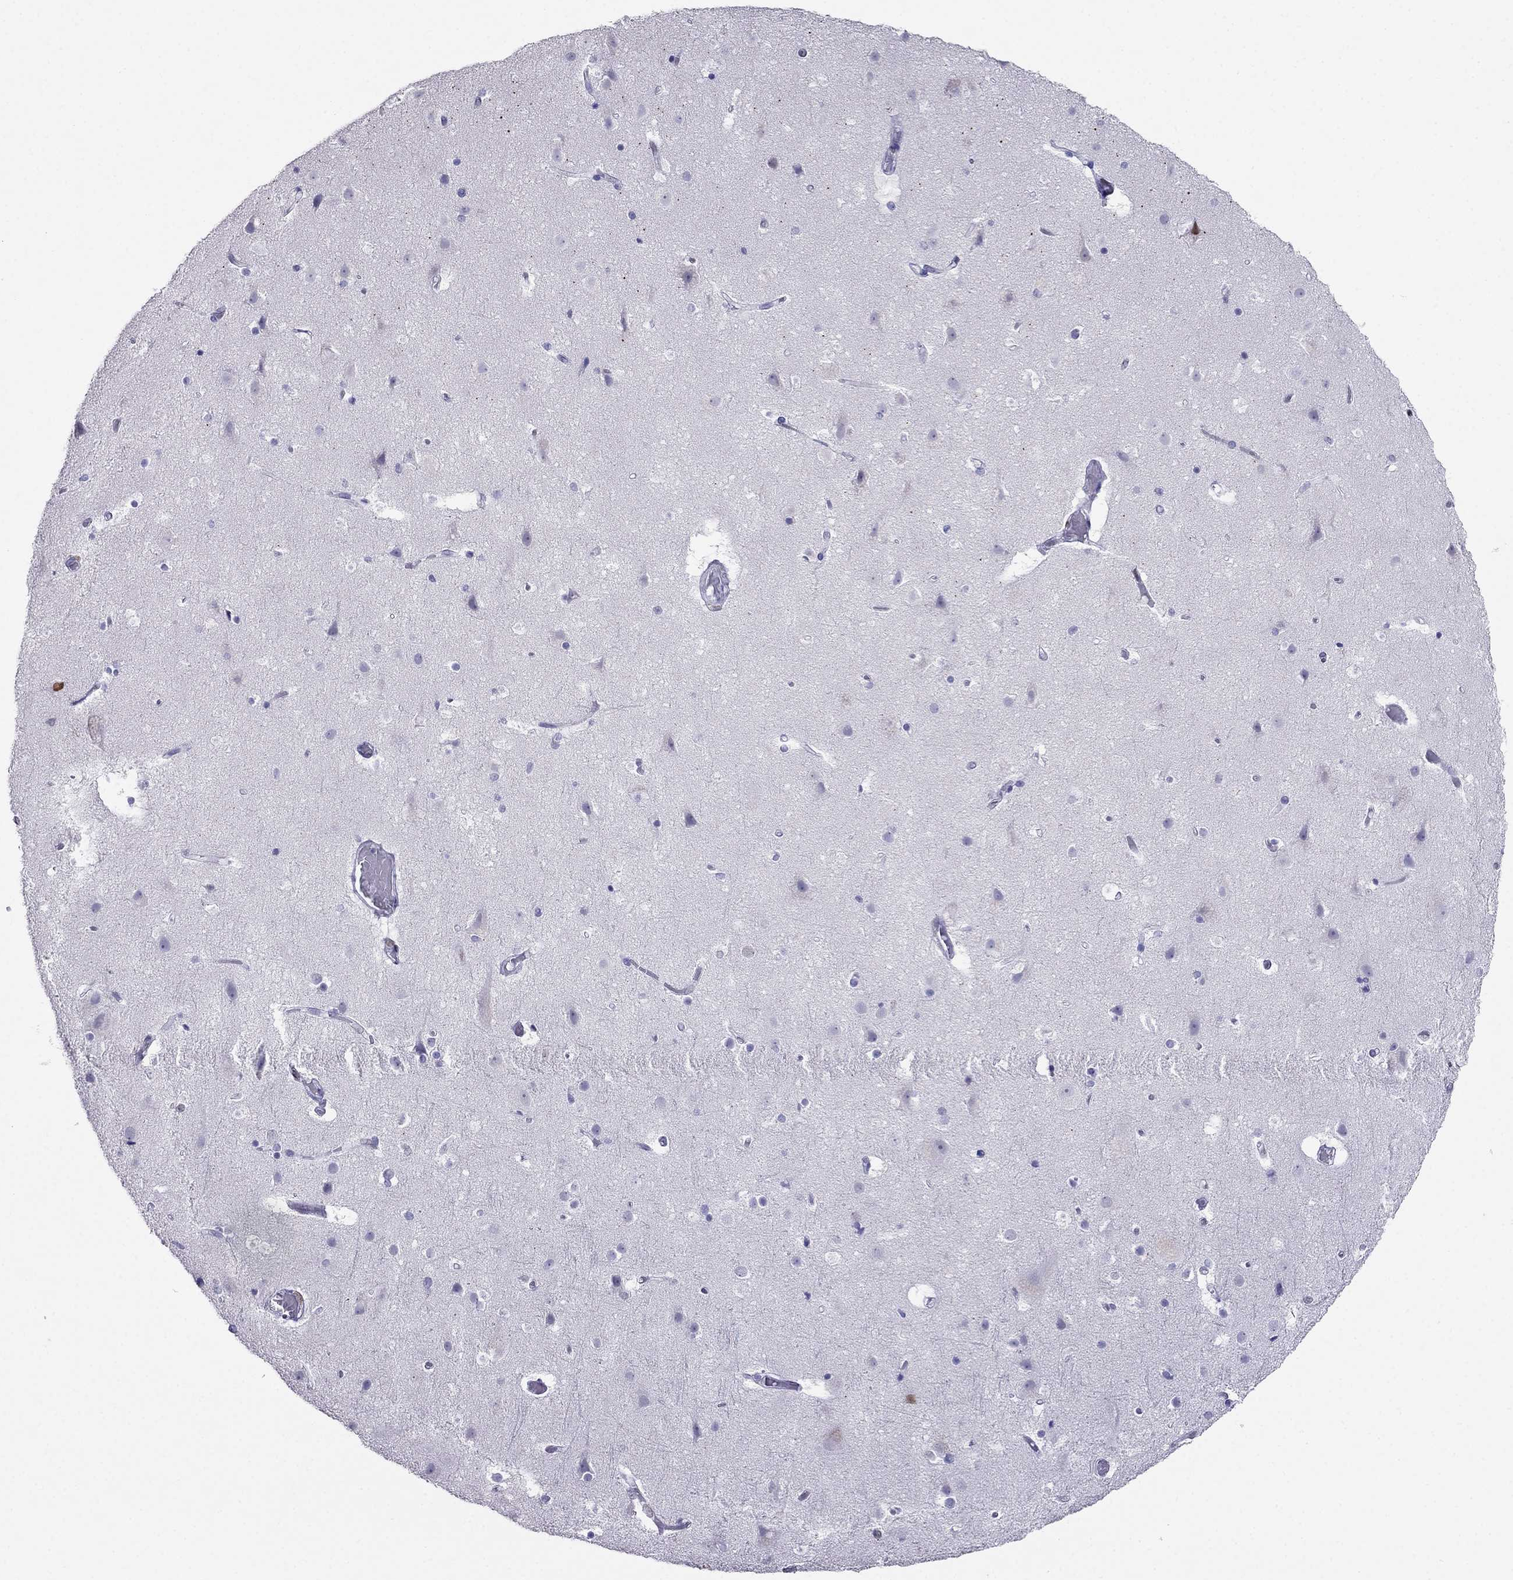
{"staining": {"intensity": "negative", "quantity": "none", "location": "none"}, "tissue": "cerebral cortex", "cell_type": "Endothelial cells", "image_type": "normal", "snomed": [{"axis": "morphology", "description": "Normal tissue, NOS"}, {"axis": "topography", "description": "Cerebral cortex"}], "caption": "Immunohistochemistry (IHC) of normal human cerebral cortex exhibits no staining in endothelial cells.", "gene": "PPM1G", "patient": {"sex": "female", "age": 52}}